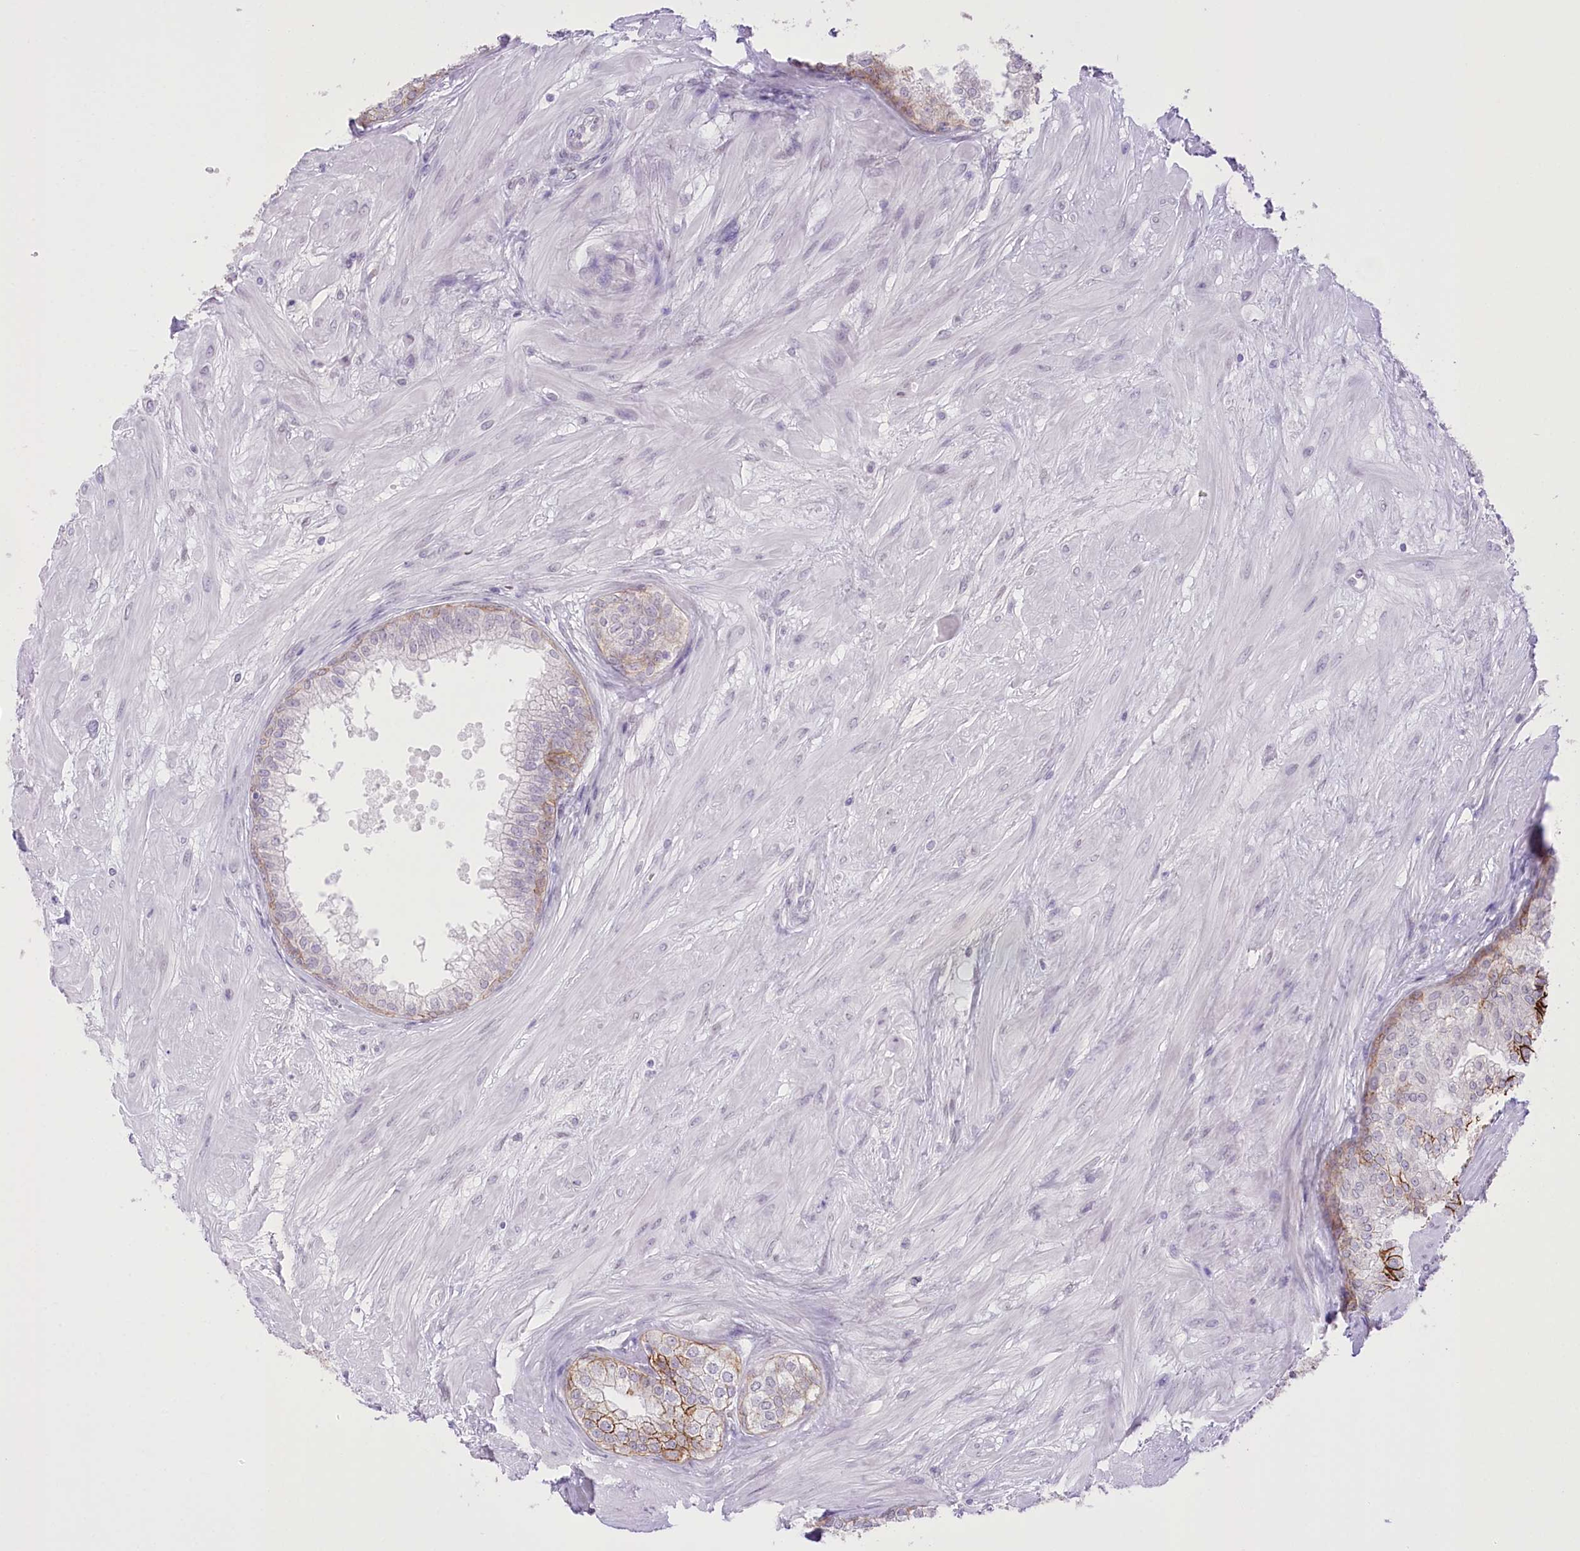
{"staining": {"intensity": "moderate", "quantity": "25%-75%", "location": "cytoplasmic/membranous"}, "tissue": "prostate", "cell_type": "Glandular cells", "image_type": "normal", "snomed": [{"axis": "morphology", "description": "Normal tissue, NOS"}, {"axis": "topography", "description": "Prostate"}], "caption": "Prostate stained with IHC reveals moderate cytoplasmic/membranous staining in approximately 25%-75% of glandular cells.", "gene": "SLC39A10", "patient": {"sex": "male", "age": 60}}